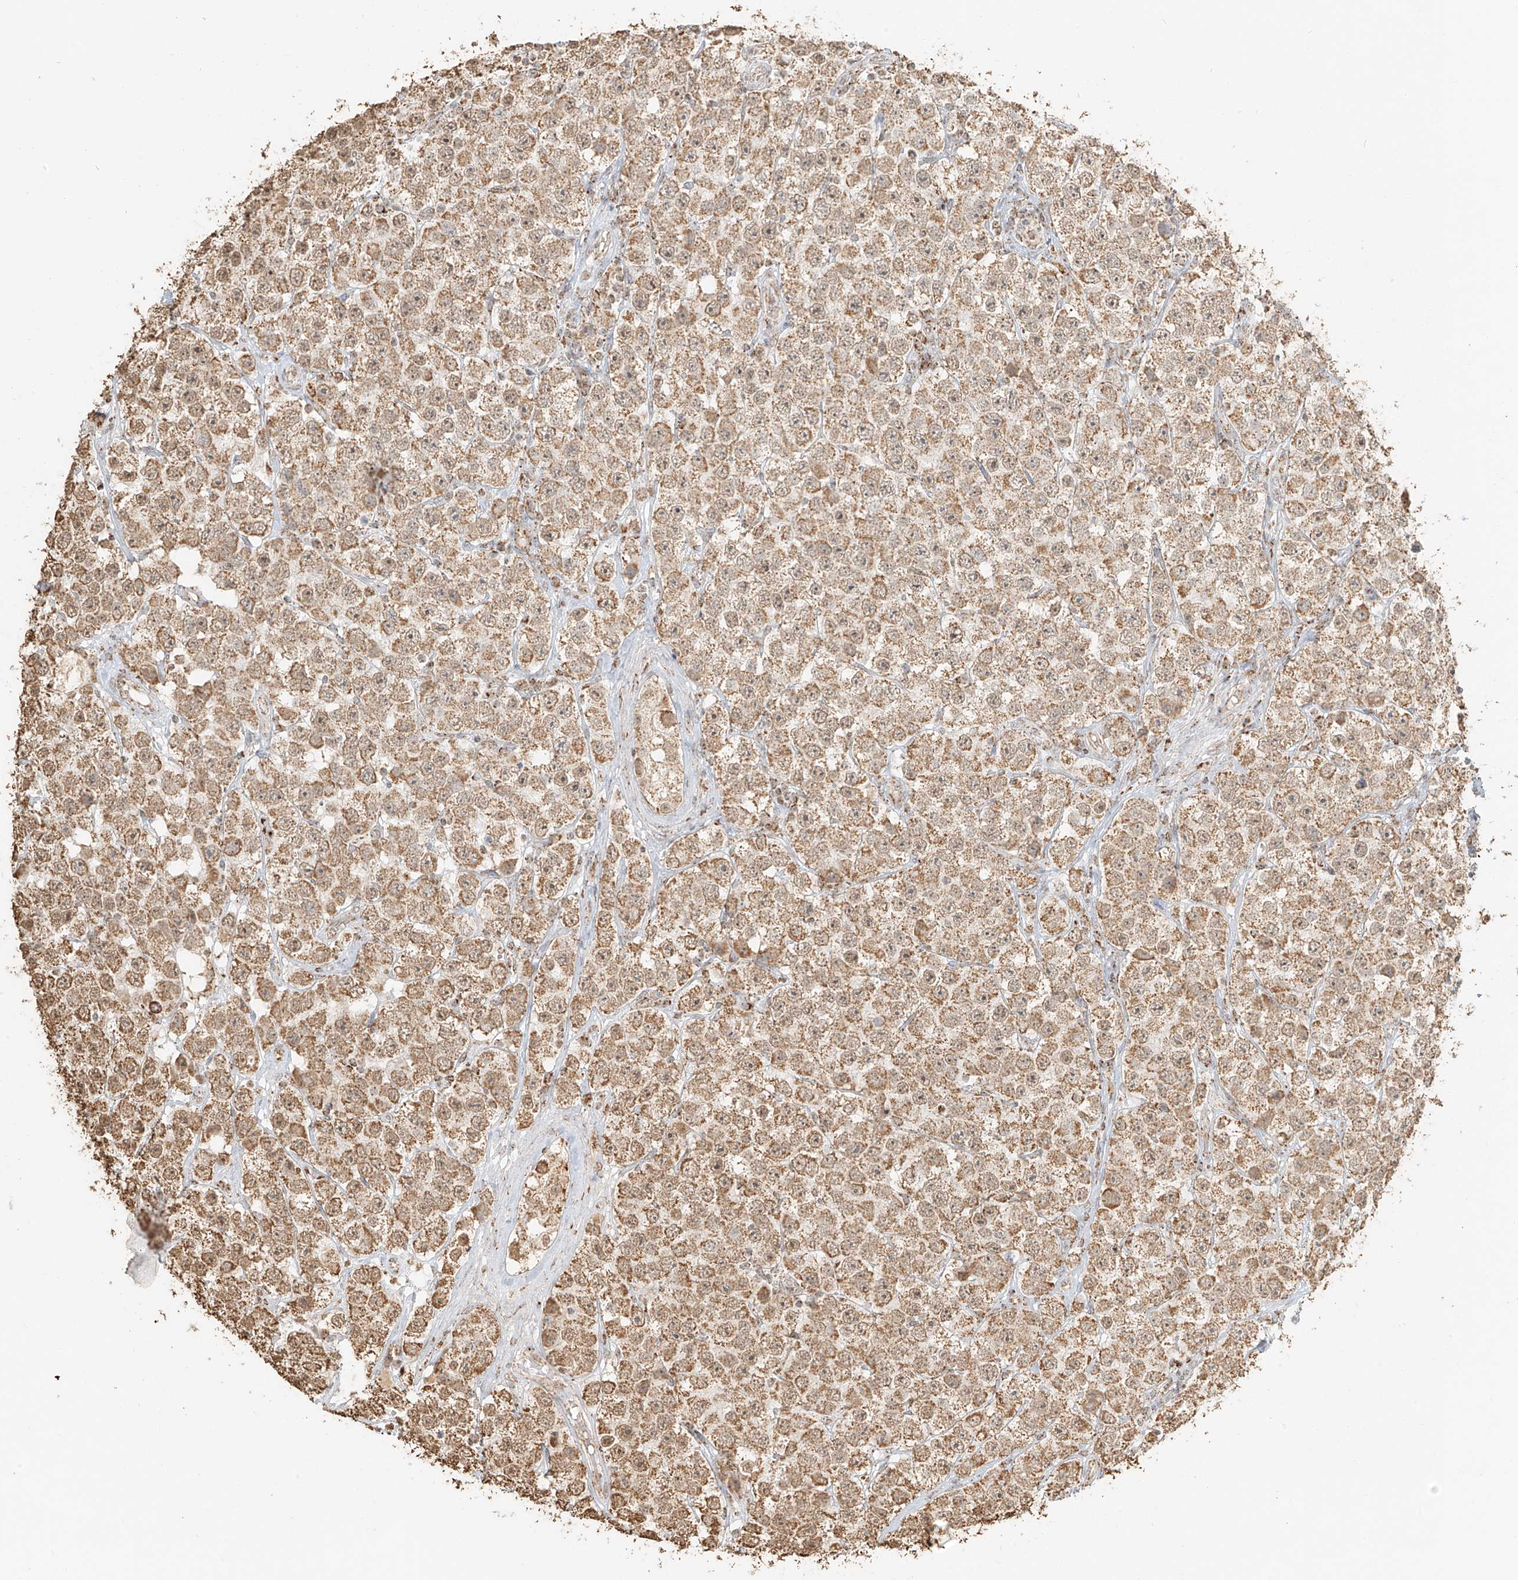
{"staining": {"intensity": "moderate", "quantity": ">75%", "location": "cytoplasmic/membranous"}, "tissue": "testis cancer", "cell_type": "Tumor cells", "image_type": "cancer", "snomed": [{"axis": "morphology", "description": "Seminoma, NOS"}, {"axis": "topography", "description": "Testis"}], "caption": "A medium amount of moderate cytoplasmic/membranous positivity is appreciated in about >75% of tumor cells in testis seminoma tissue. (Stains: DAB in brown, nuclei in blue, Microscopy: brightfield microscopy at high magnification).", "gene": "MIPEP", "patient": {"sex": "male", "age": 28}}